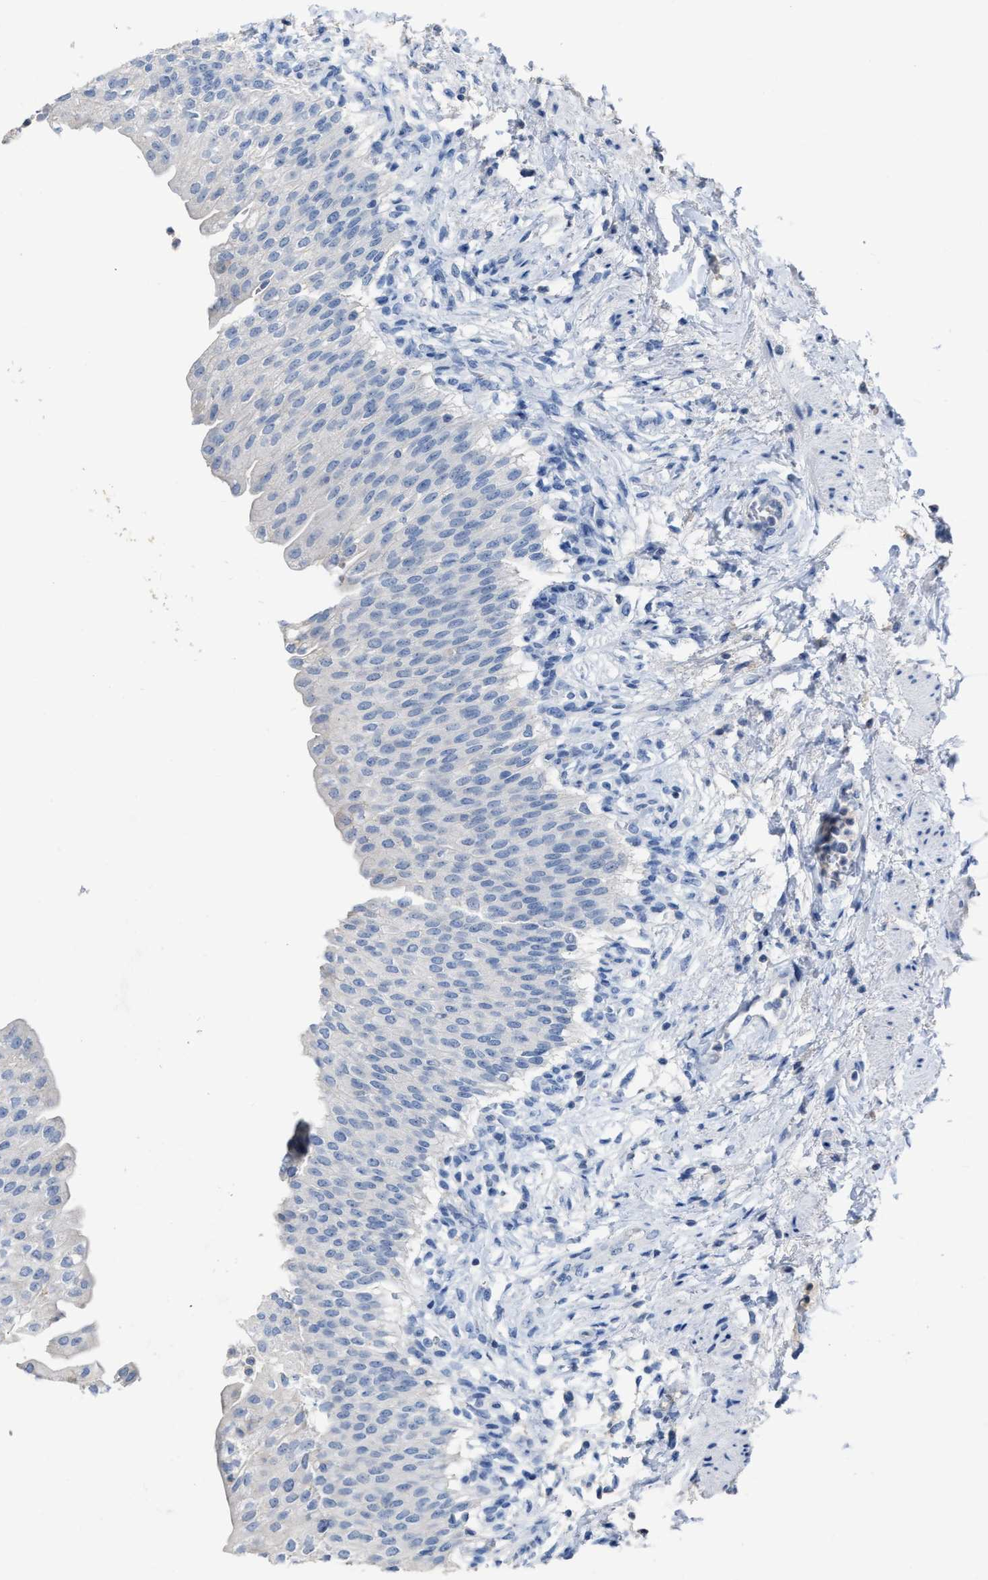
{"staining": {"intensity": "negative", "quantity": "none", "location": "none"}, "tissue": "urinary bladder", "cell_type": "Urothelial cells", "image_type": "normal", "snomed": [{"axis": "morphology", "description": "Normal tissue, NOS"}, {"axis": "topography", "description": "Urinary bladder"}], "caption": "There is no significant positivity in urothelial cells of urinary bladder. (DAB (3,3'-diaminobenzidine) immunohistochemistry visualized using brightfield microscopy, high magnification).", "gene": "CEACAM5", "patient": {"sex": "female", "age": 60}}